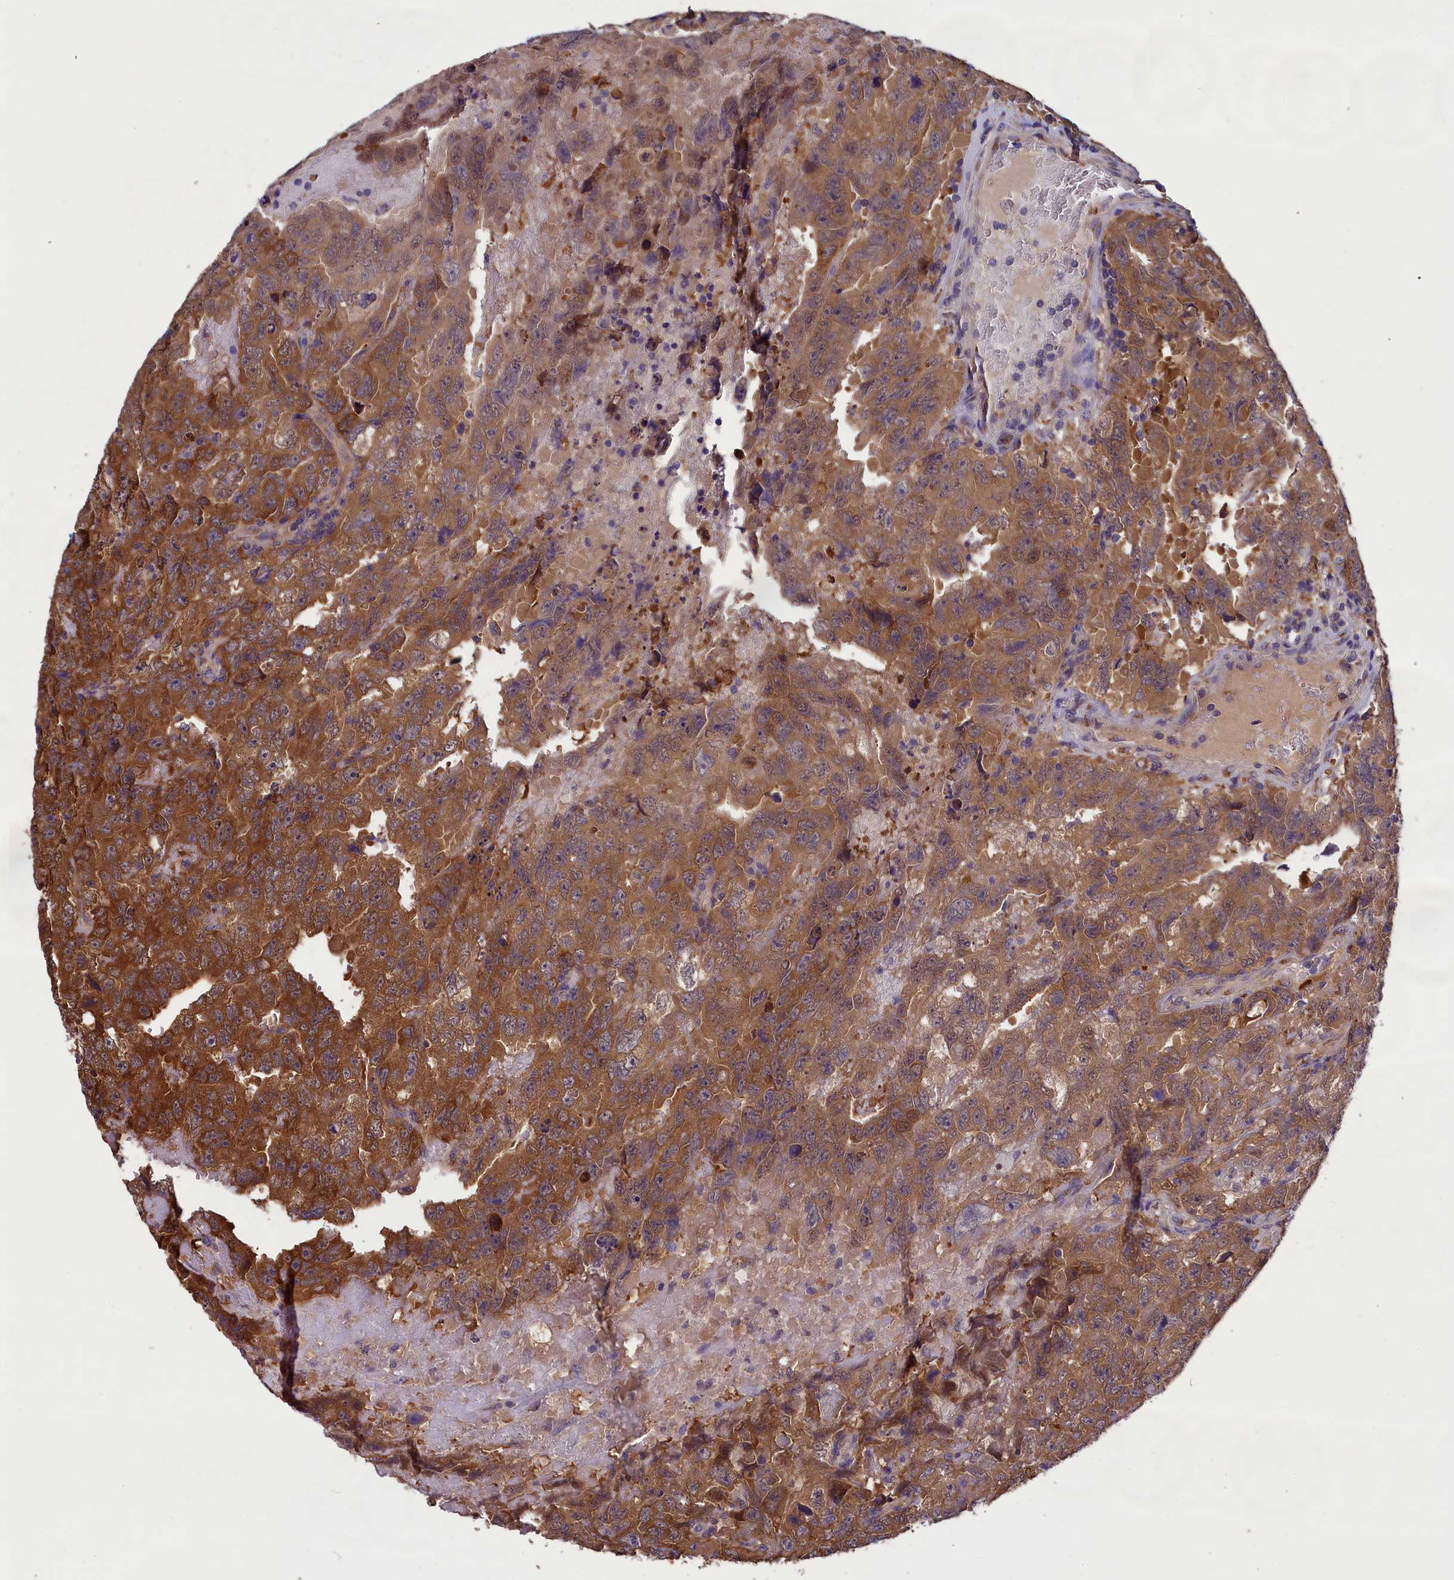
{"staining": {"intensity": "strong", "quantity": ">75%", "location": "cytoplasmic/membranous"}, "tissue": "testis cancer", "cell_type": "Tumor cells", "image_type": "cancer", "snomed": [{"axis": "morphology", "description": "Carcinoma, Embryonal, NOS"}, {"axis": "topography", "description": "Testis"}], "caption": "Tumor cells exhibit high levels of strong cytoplasmic/membranous staining in approximately >75% of cells in testis cancer (embryonal carcinoma).", "gene": "ABCC8", "patient": {"sex": "male", "age": 45}}